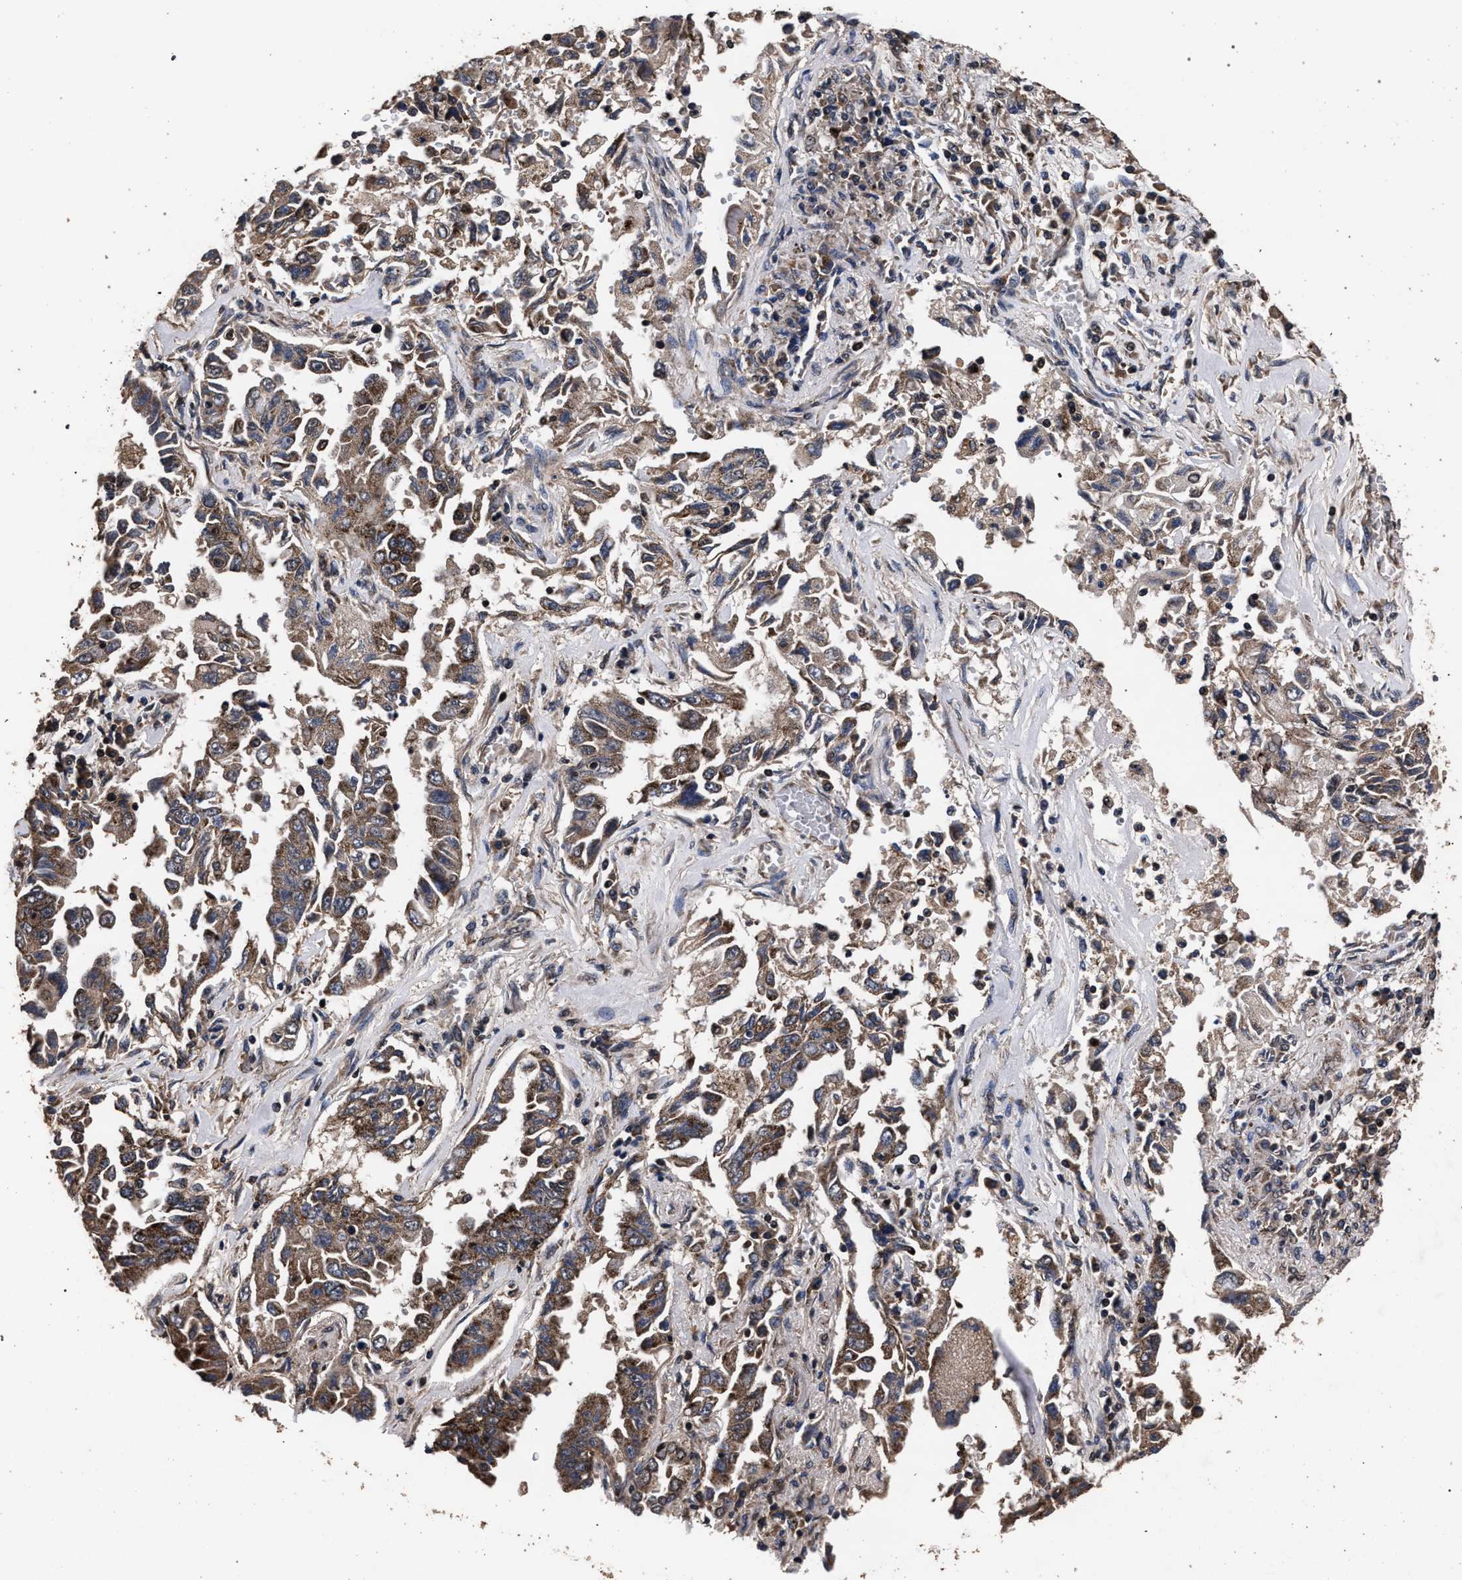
{"staining": {"intensity": "moderate", "quantity": ">75%", "location": "cytoplasmic/membranous"}, "tissue": "lung cancer", "cell_type": "Tumor cells", "image_type": "cancer", "snomed": [{"axis": "morphology", "description": "Adenocarcinoma, NOS"}, {"axis": "topography", "description": "Lung"}], "caption": "Immunohistochemistry (IHC) (DAB) staining of adenocarcinoma (lung) shows moderate cytoplasmic/membranous protein staining in about >75% of tumor cells.", "gene": "ACOX1", "patient": {"sex": "female", "age": 51}}